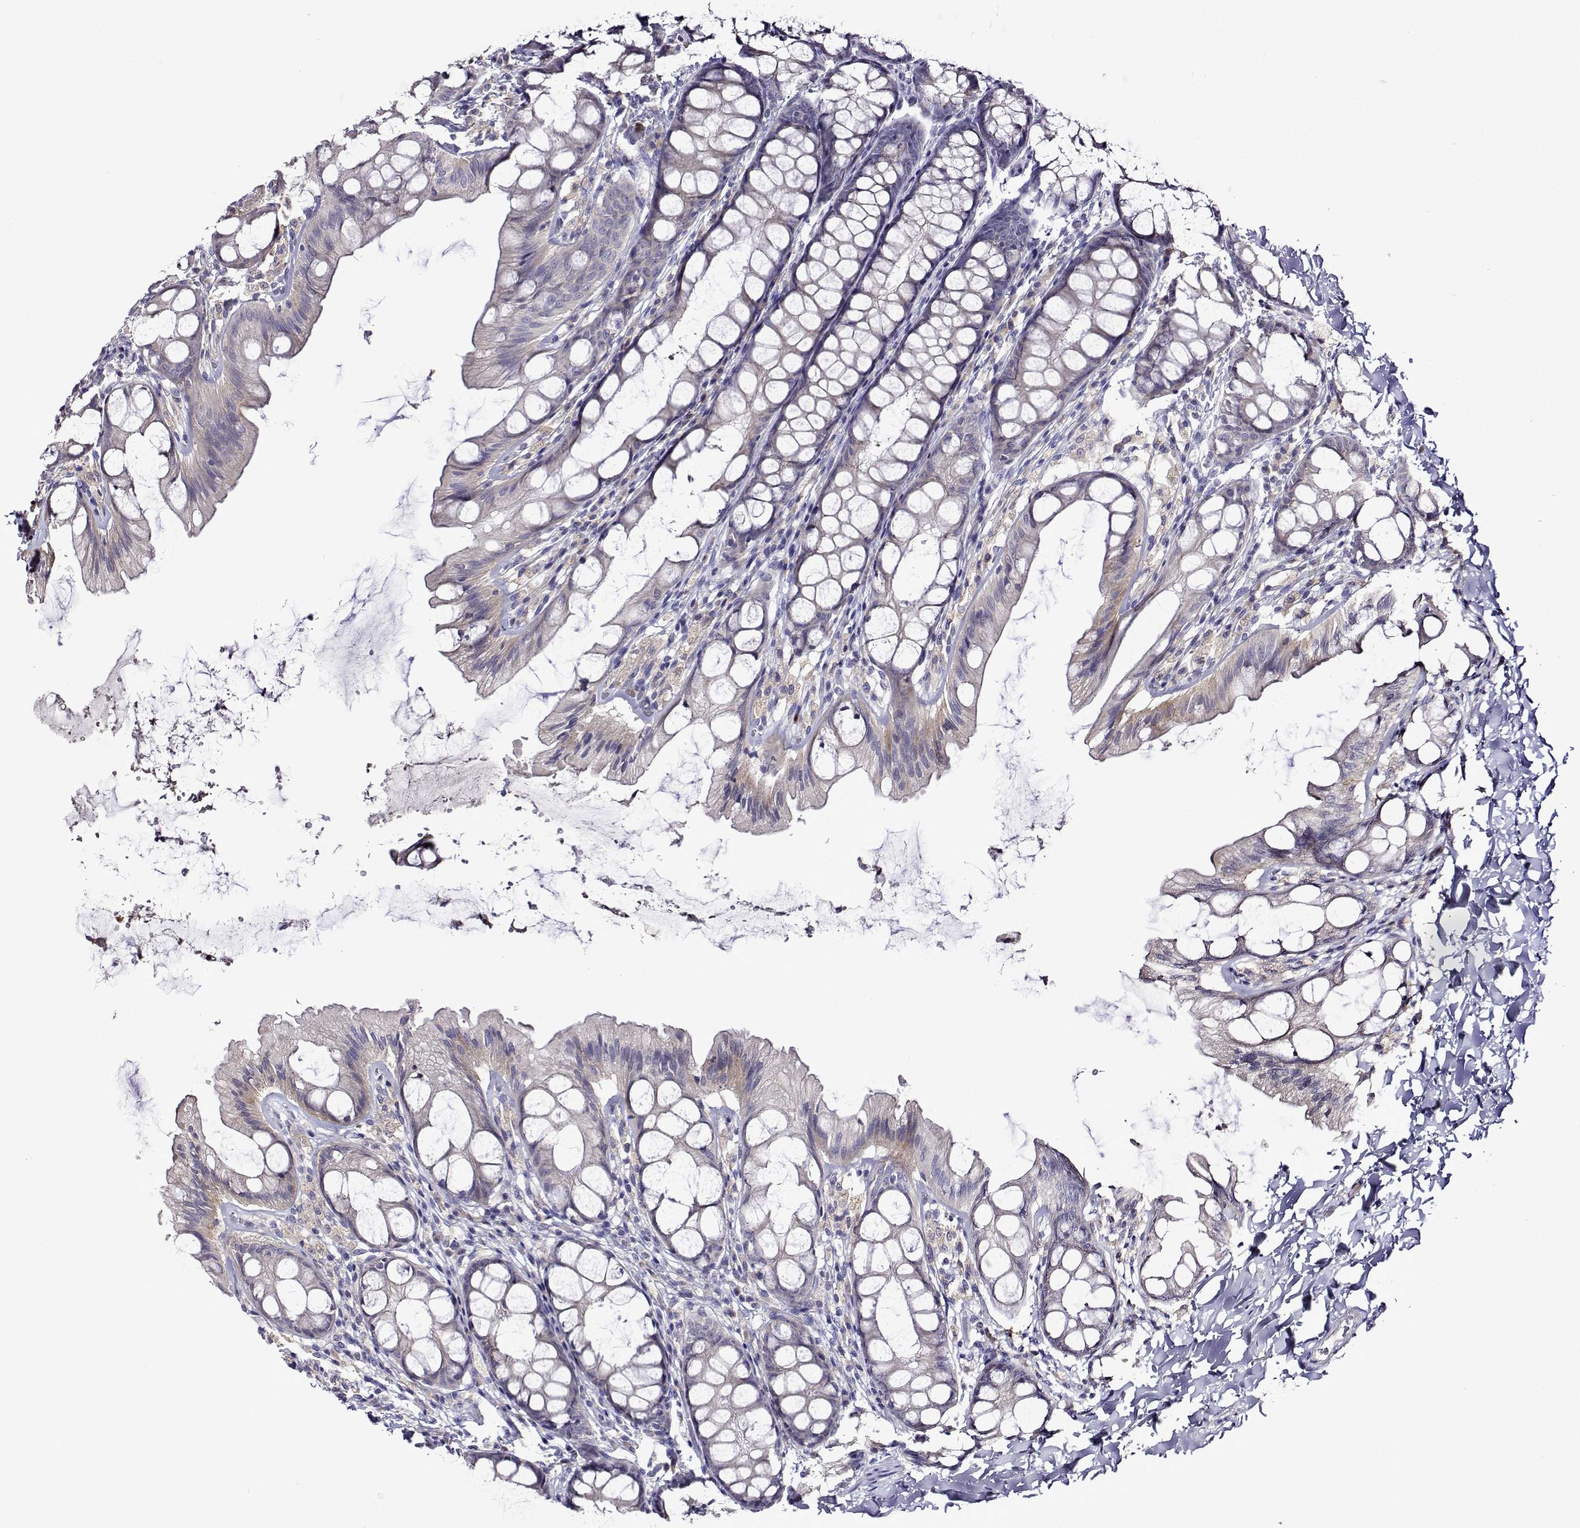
{"staining": {"intensity": "negative", "quantity": "none", "location": "none"}, "tissue": "colon", "cell_type": "Endothelial cells", "image_type": "normal", "snomed": [{"axis": "morphology", "description": "Normal tissue, NOS"}, {"axis": "topography", "description": "Colon"}], "caption": "High power microscopy histopathology image of an immunohistochemistry (IHC) micrograph of benign colon, revealing no significant expression in endothelial cells.", "gene": "SULT2A1", "patient": {"sex": "male", "age": 47}}